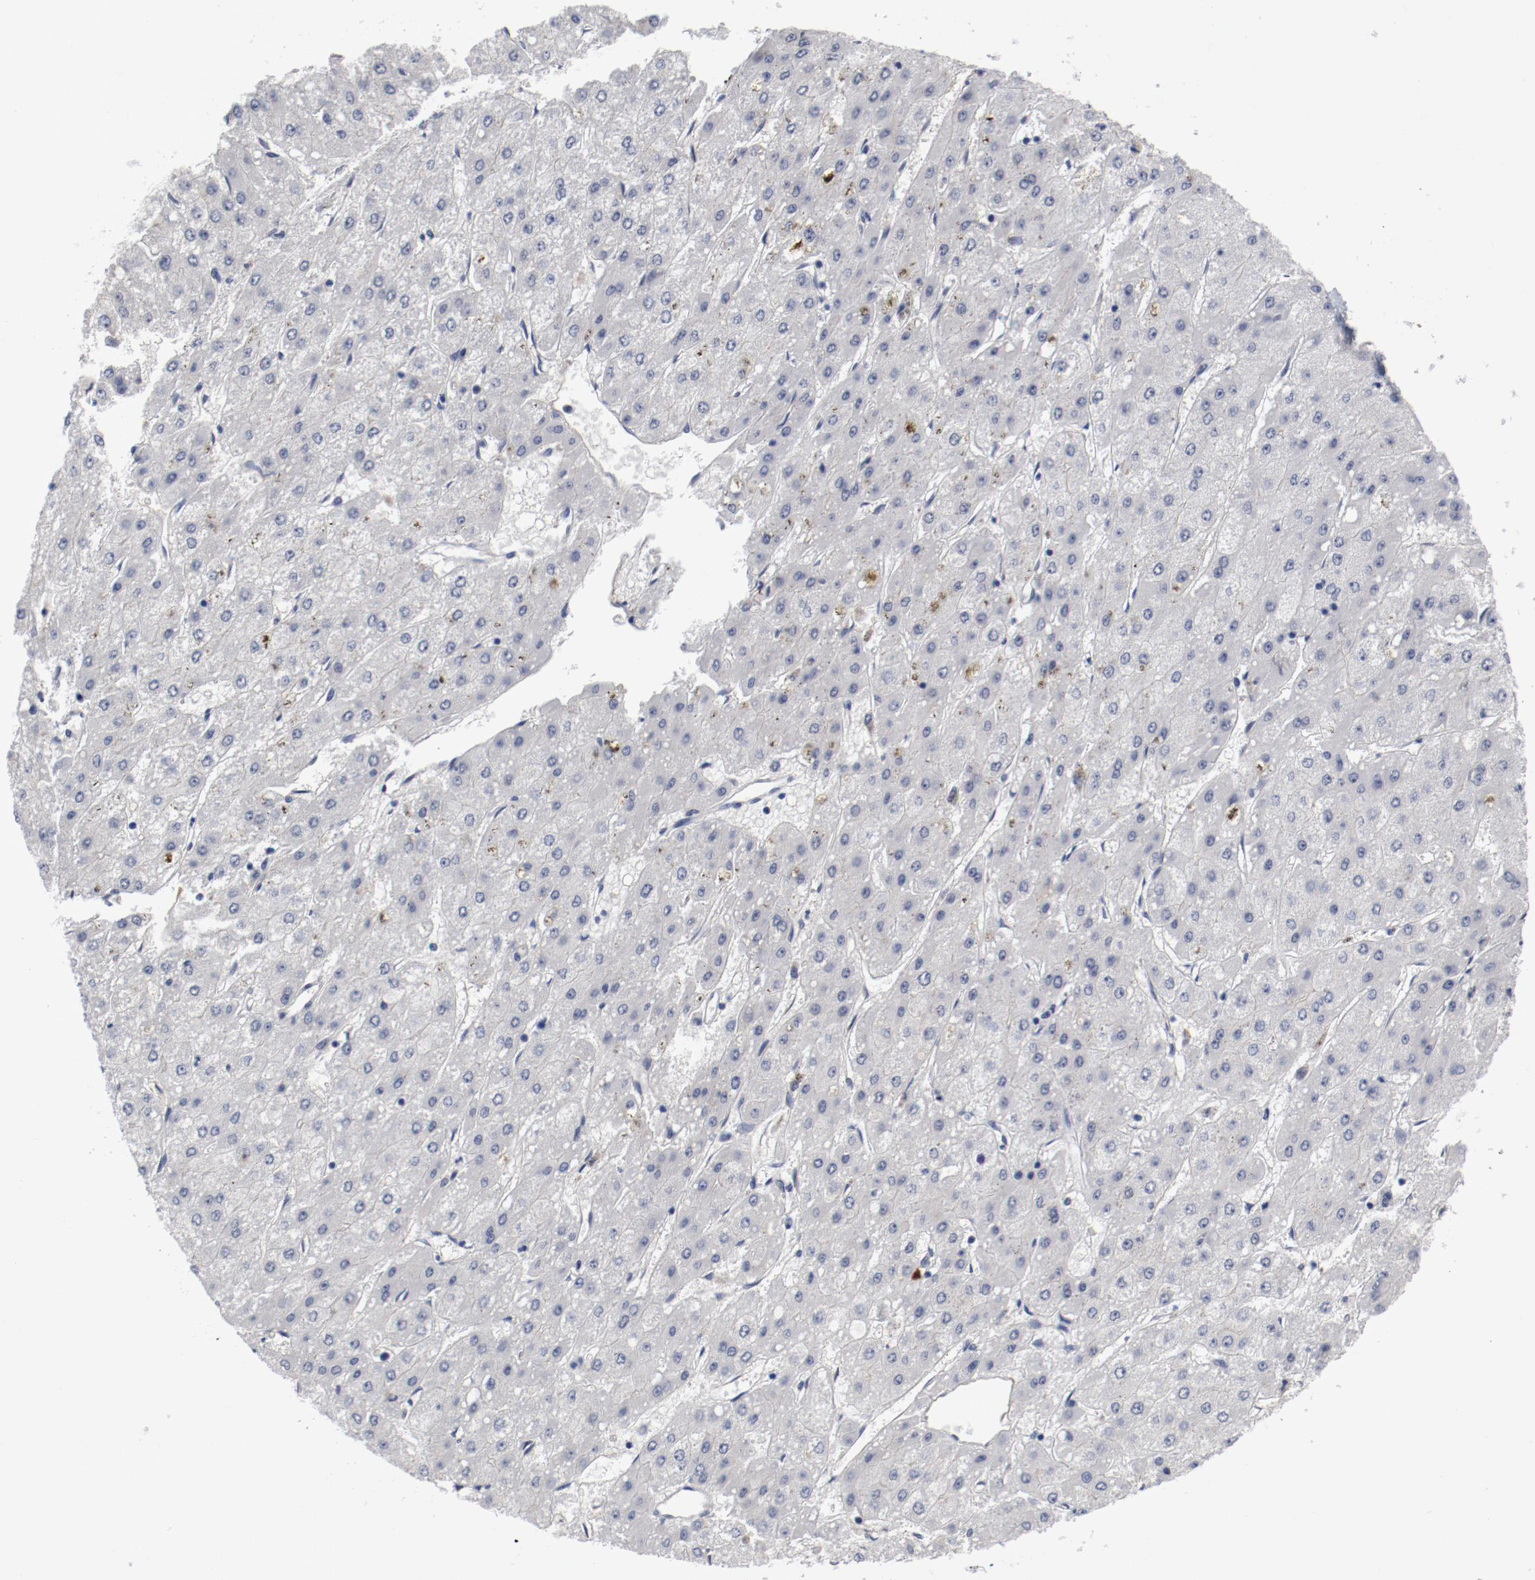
{"staining": {"intensity": "negative", "quantity": "none", "location": "none"}, "tissue": "liver cancer", "cell_type": "Tumor cells", "image_type": "cancer", "snomed": [{"axis": "morphology", "description": "Carcinoma, Hepatocellular, NOS"}, {"axis": "topography", "description": "Liver"}], "caption": "Immunohistochemical staining of liver cancer displays no significant staining in tumor cells.", "gene": "ANKLE2", "patient": {"sex": "female", "age": 52}}